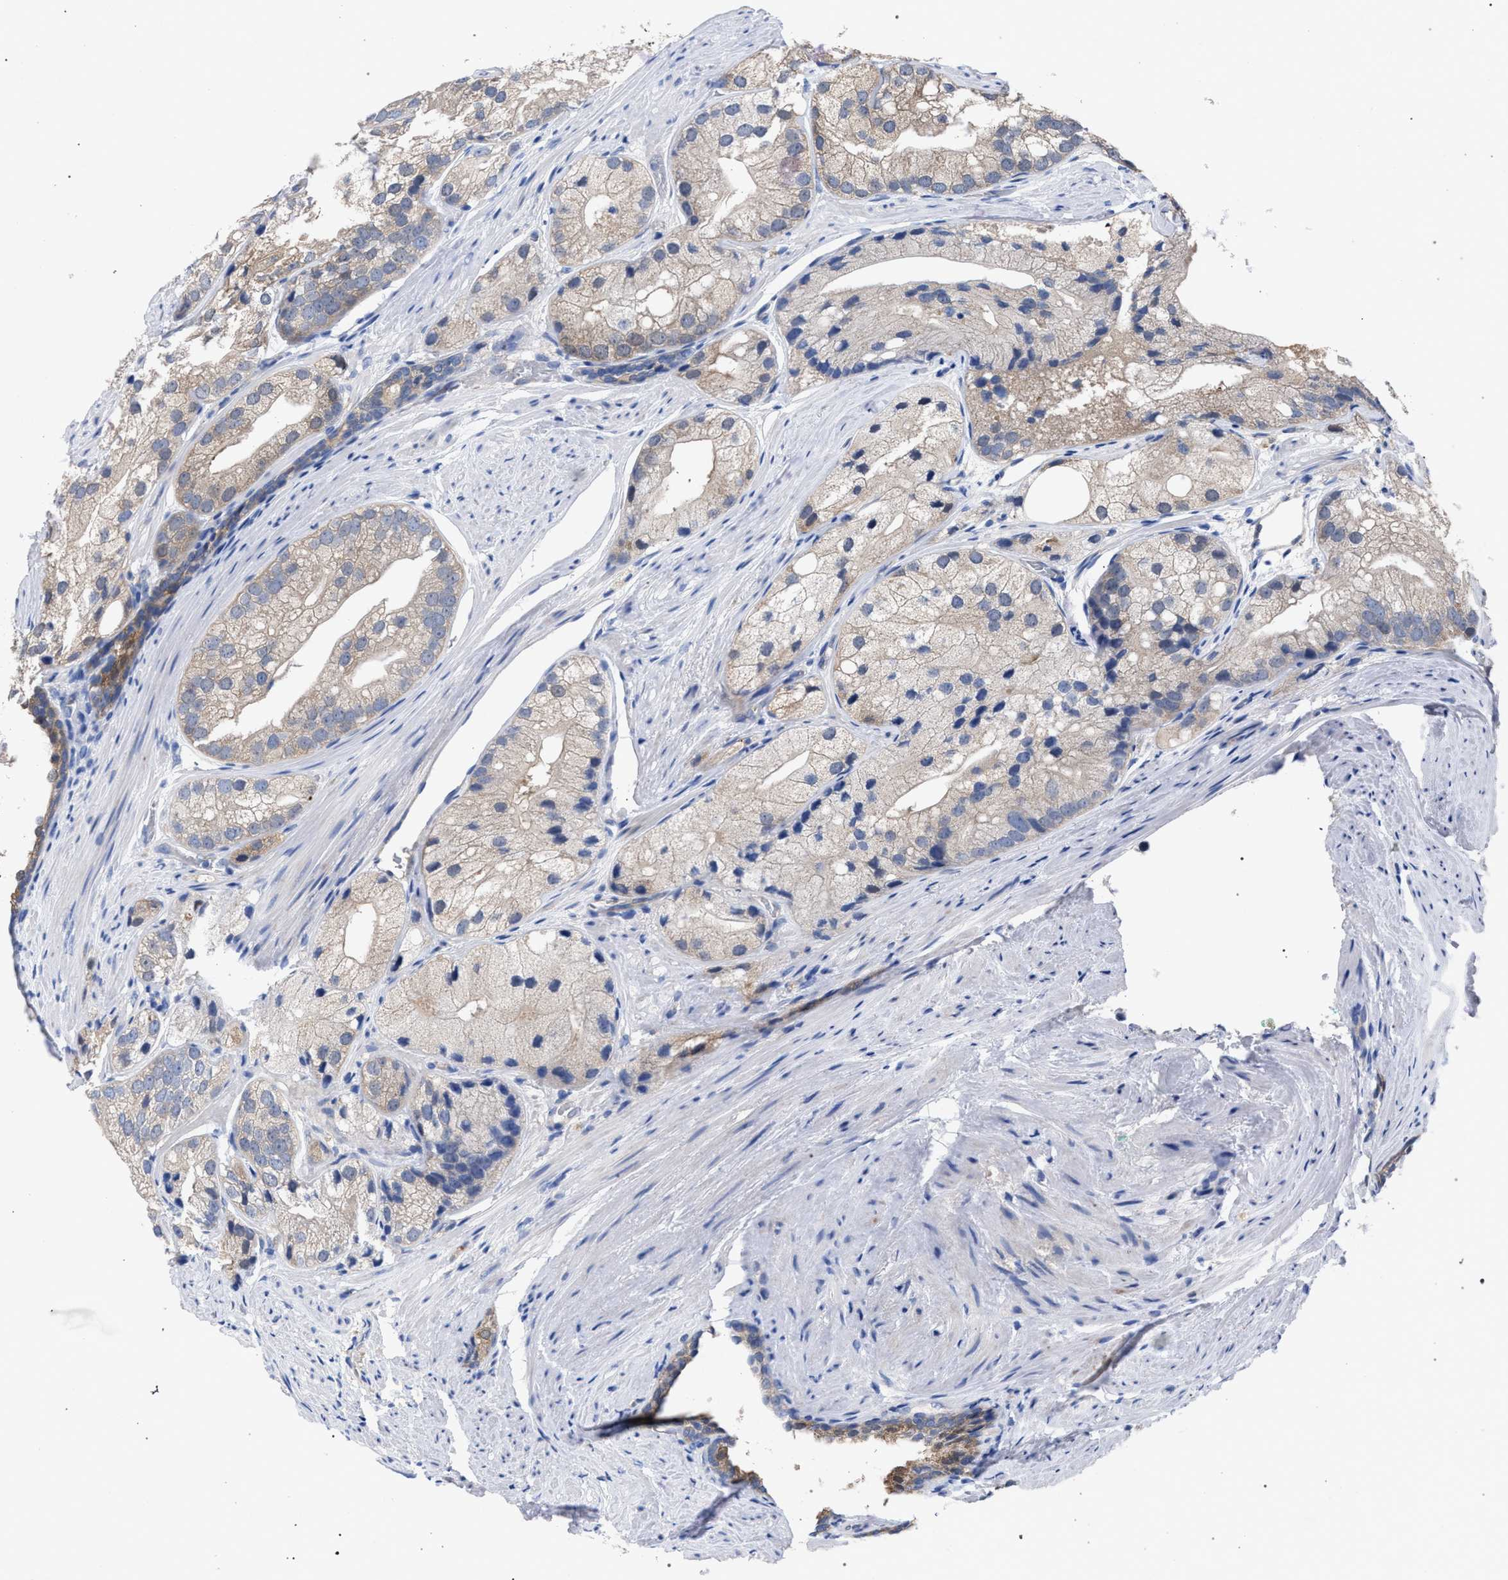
{"staining": {"intensity": "weak", "quantity": ">75%", "location": "cytoplasmic/membranous"}, "tissue": "prostate cancer", "cell_type": "Tumor cells", "image_type": "cancer", "snomed": [{"axis": "morphology", "description": "Adenocarcinoma, Low grade"}, {"axis": "topography", "description": "Prostate"}], "caption": "Prostate cancer stained with a protein marker reveals weak staining in tumor cells.", "gene": "GMPR", "patient": {"sex": "male", "age": 69}}